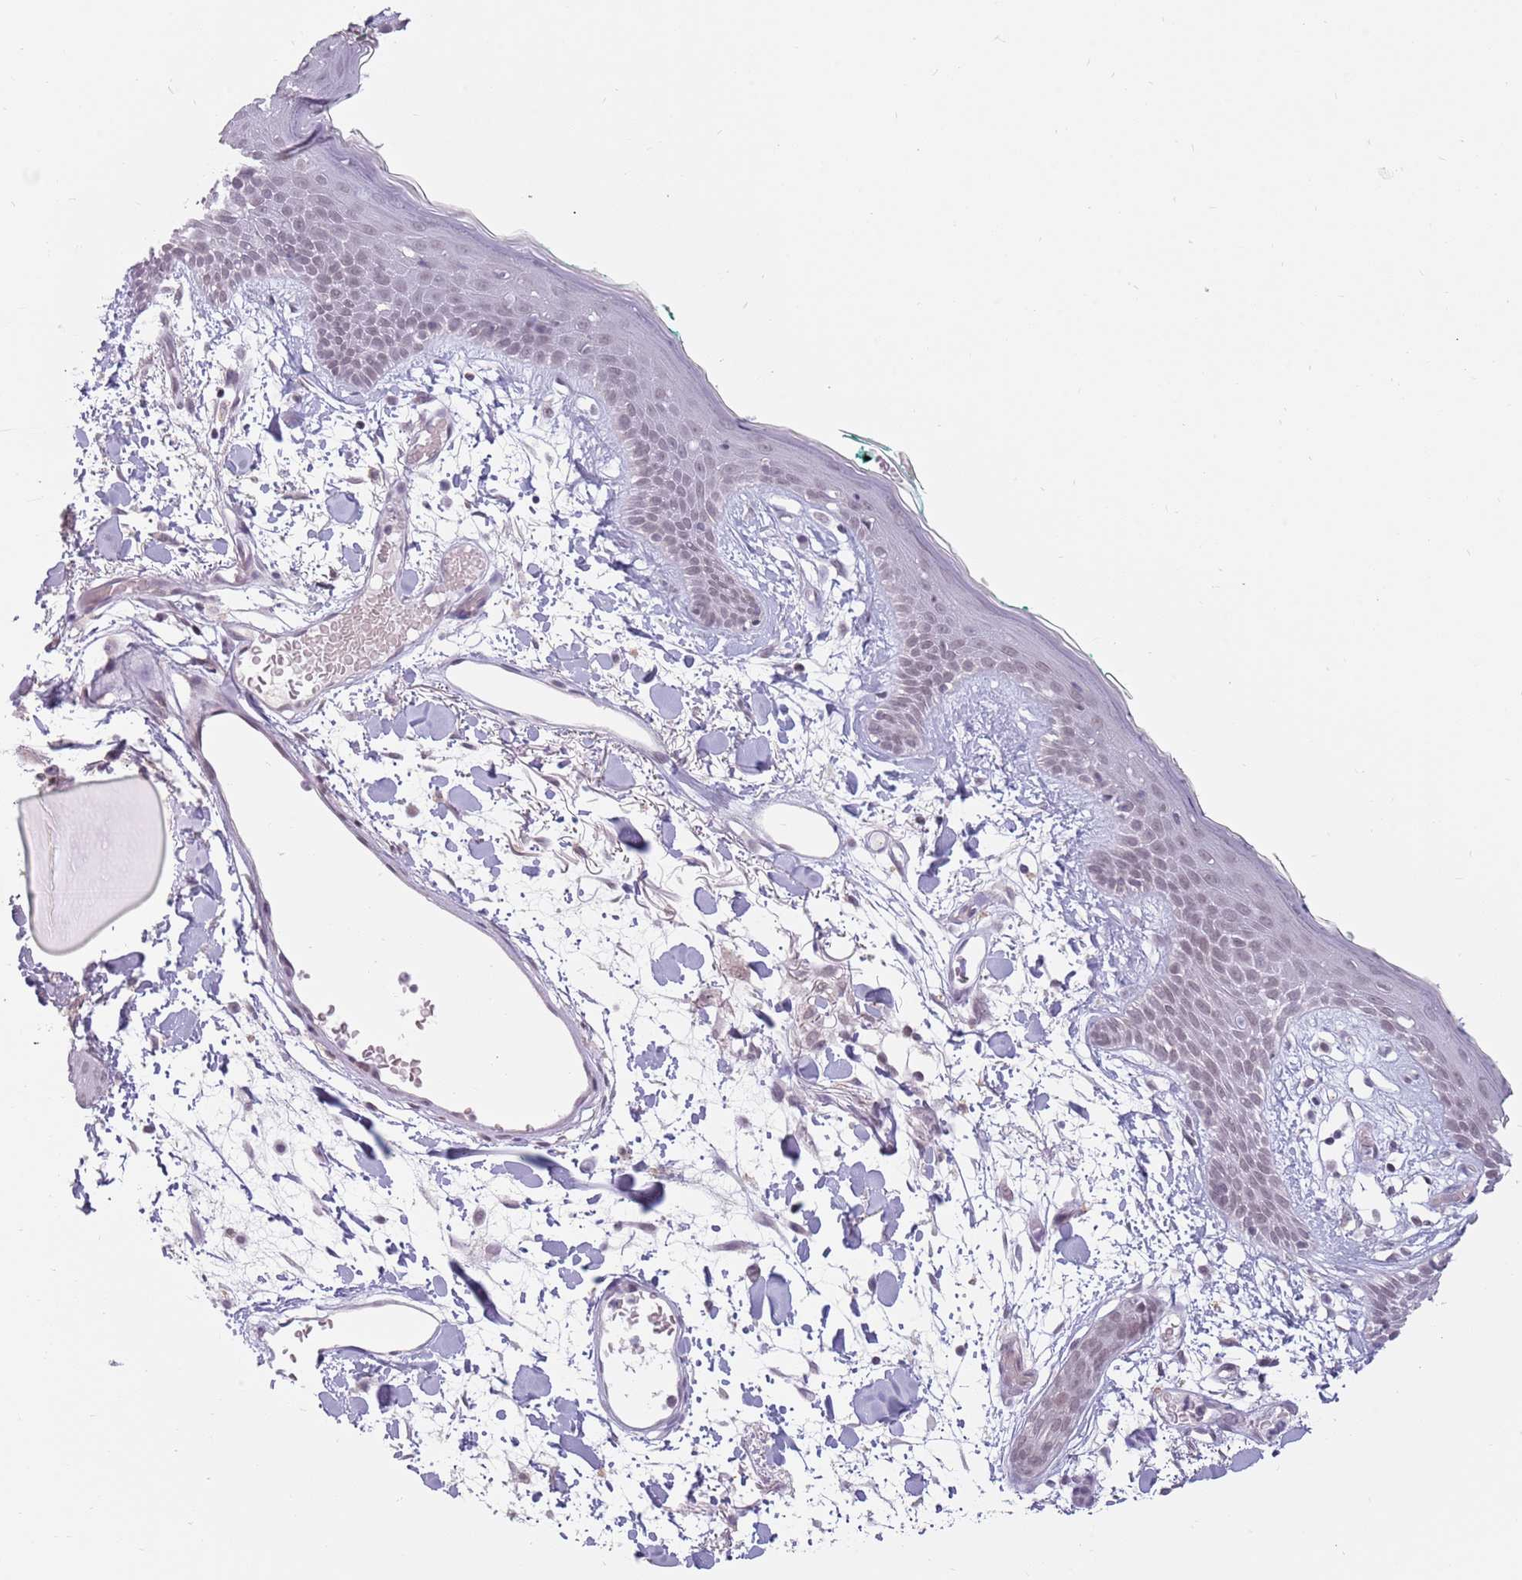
{"staining": {"intensity": "negative", "quantity": "none", "location": "none"}, "tissue": "skin", "cell_type": "Fibroblasts", "image_type": "normal", "snomed": [{"axis": "morphology", "description": "Normal tissue, NOS"}, {"axis": "topography", "description": "Skin"}], "caption": "An immunohistochemistry micrograph of benign skin is shown. There is no staining in fibroblasts of skin.", "gene": "ZNF574", "patient": {"sex": "male", "age": 79}}